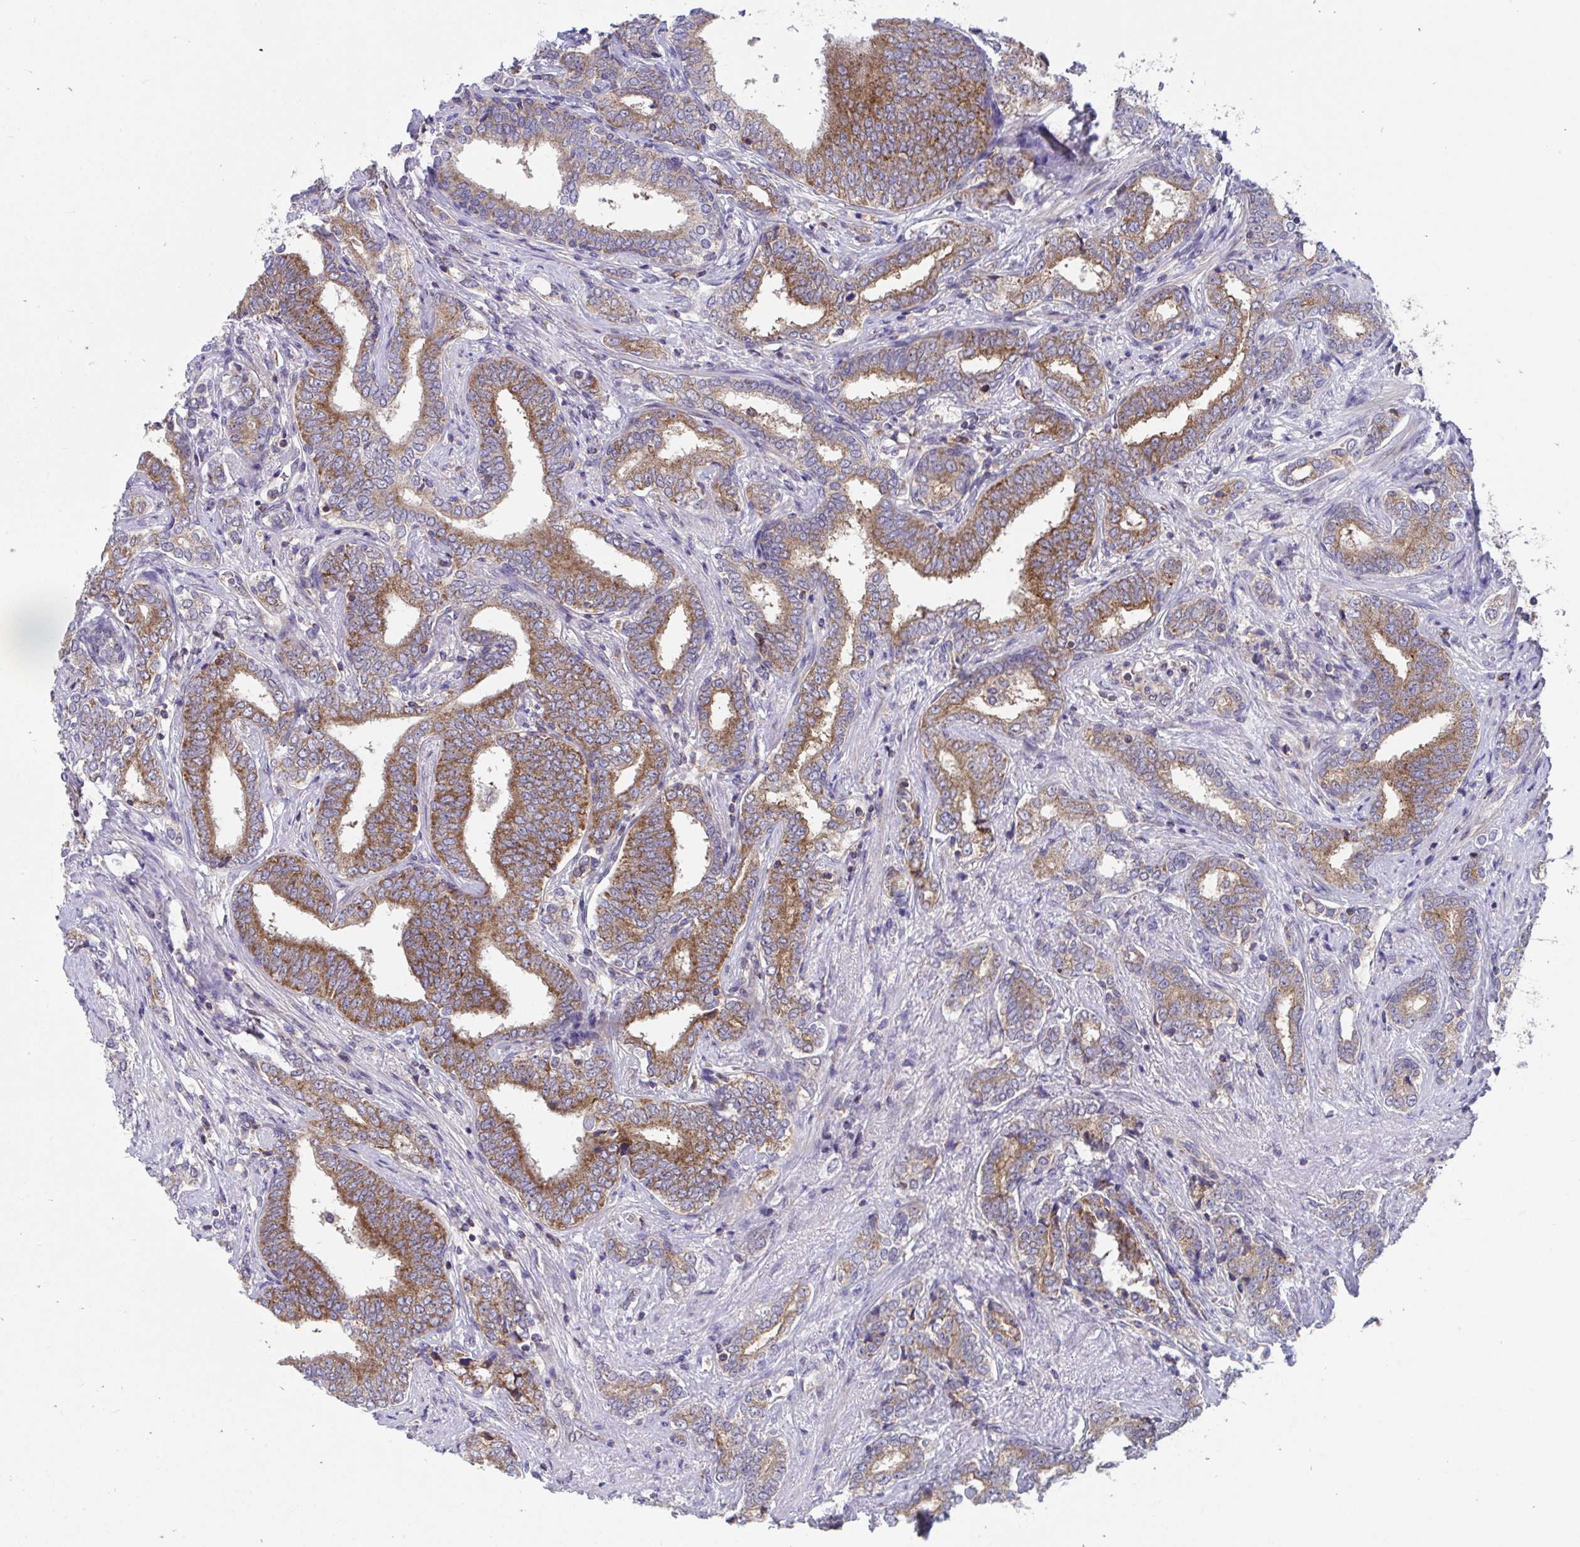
{"staining": {"intensity": "strong", "quantity": "25%-75%", "location": "cytoplasmic/membranous"}, "tissue": "prostate cancer", "cell_type": "Tumor cells", "image_type": "cancer", "snomed": [{"axis": "morphology", "description": "Adenocarcinoma, High grade"}, {"axis": "topography", "description": "Prostate"}], "caption": "Prostate adenocarcinoma (high-grade) stained for a protein demonstrates strong cytoplasmic/membranous positivity in tumor cells.", "gene": "FHIP1B", "patient": {"sex": "male", "age": 72}}